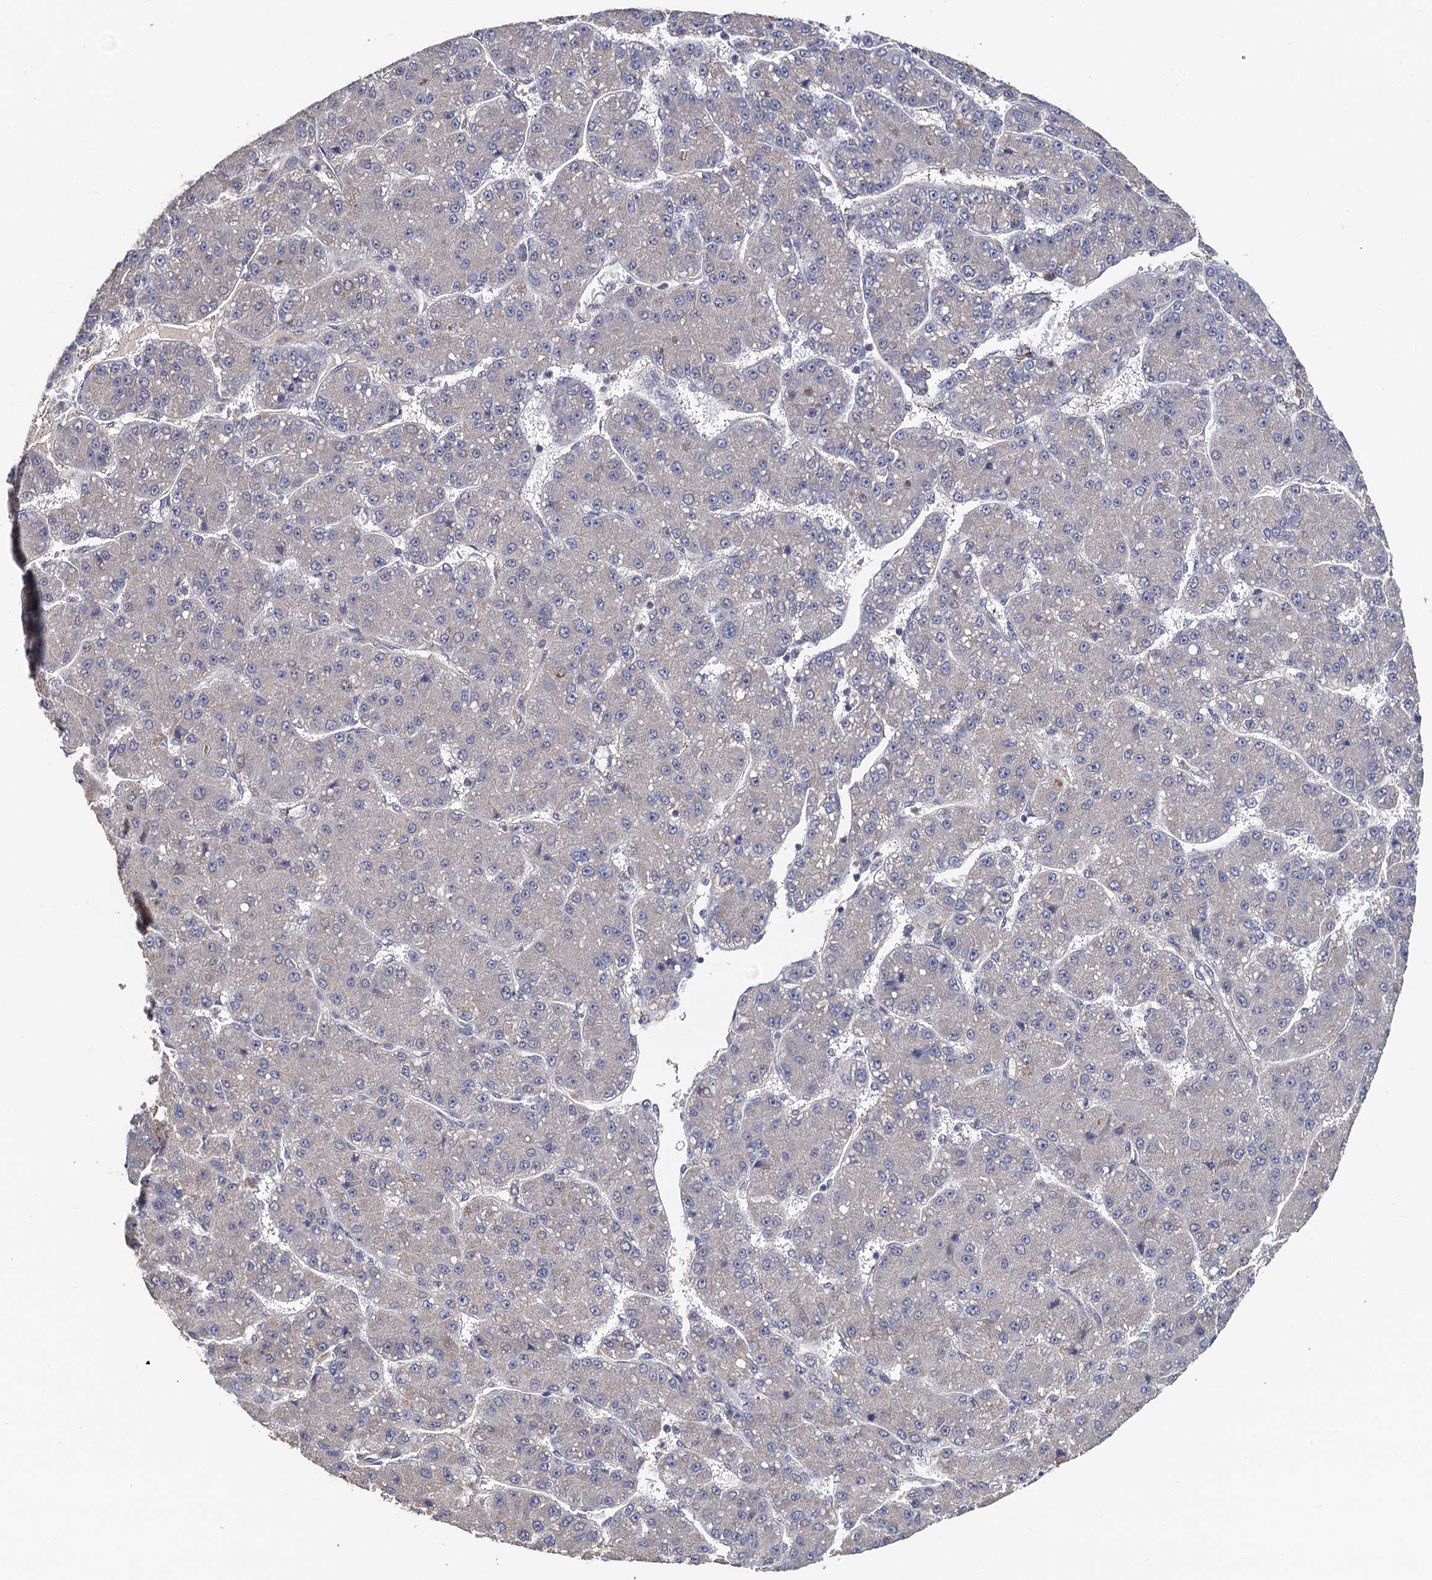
{"staining": {"intensity": "negative", "quantity": "none", "location": "none"}, "tissue": "liver cancer", "cell_type": "Tumor cells", "image_type": "cancer", "snomed": [{"axis": "morphology", "description": "Carcinoma, Hepatocellular, NOS"}, {"axis": "topography", "description": "Liver"}], "caption": "Liver hepatocellular carcinoma stained for a protein using immunohistochemistry (IHC) shows no expression tumor cells.", "gene": "PPTC7", "patient": {"sex": "male", "age": 67}}